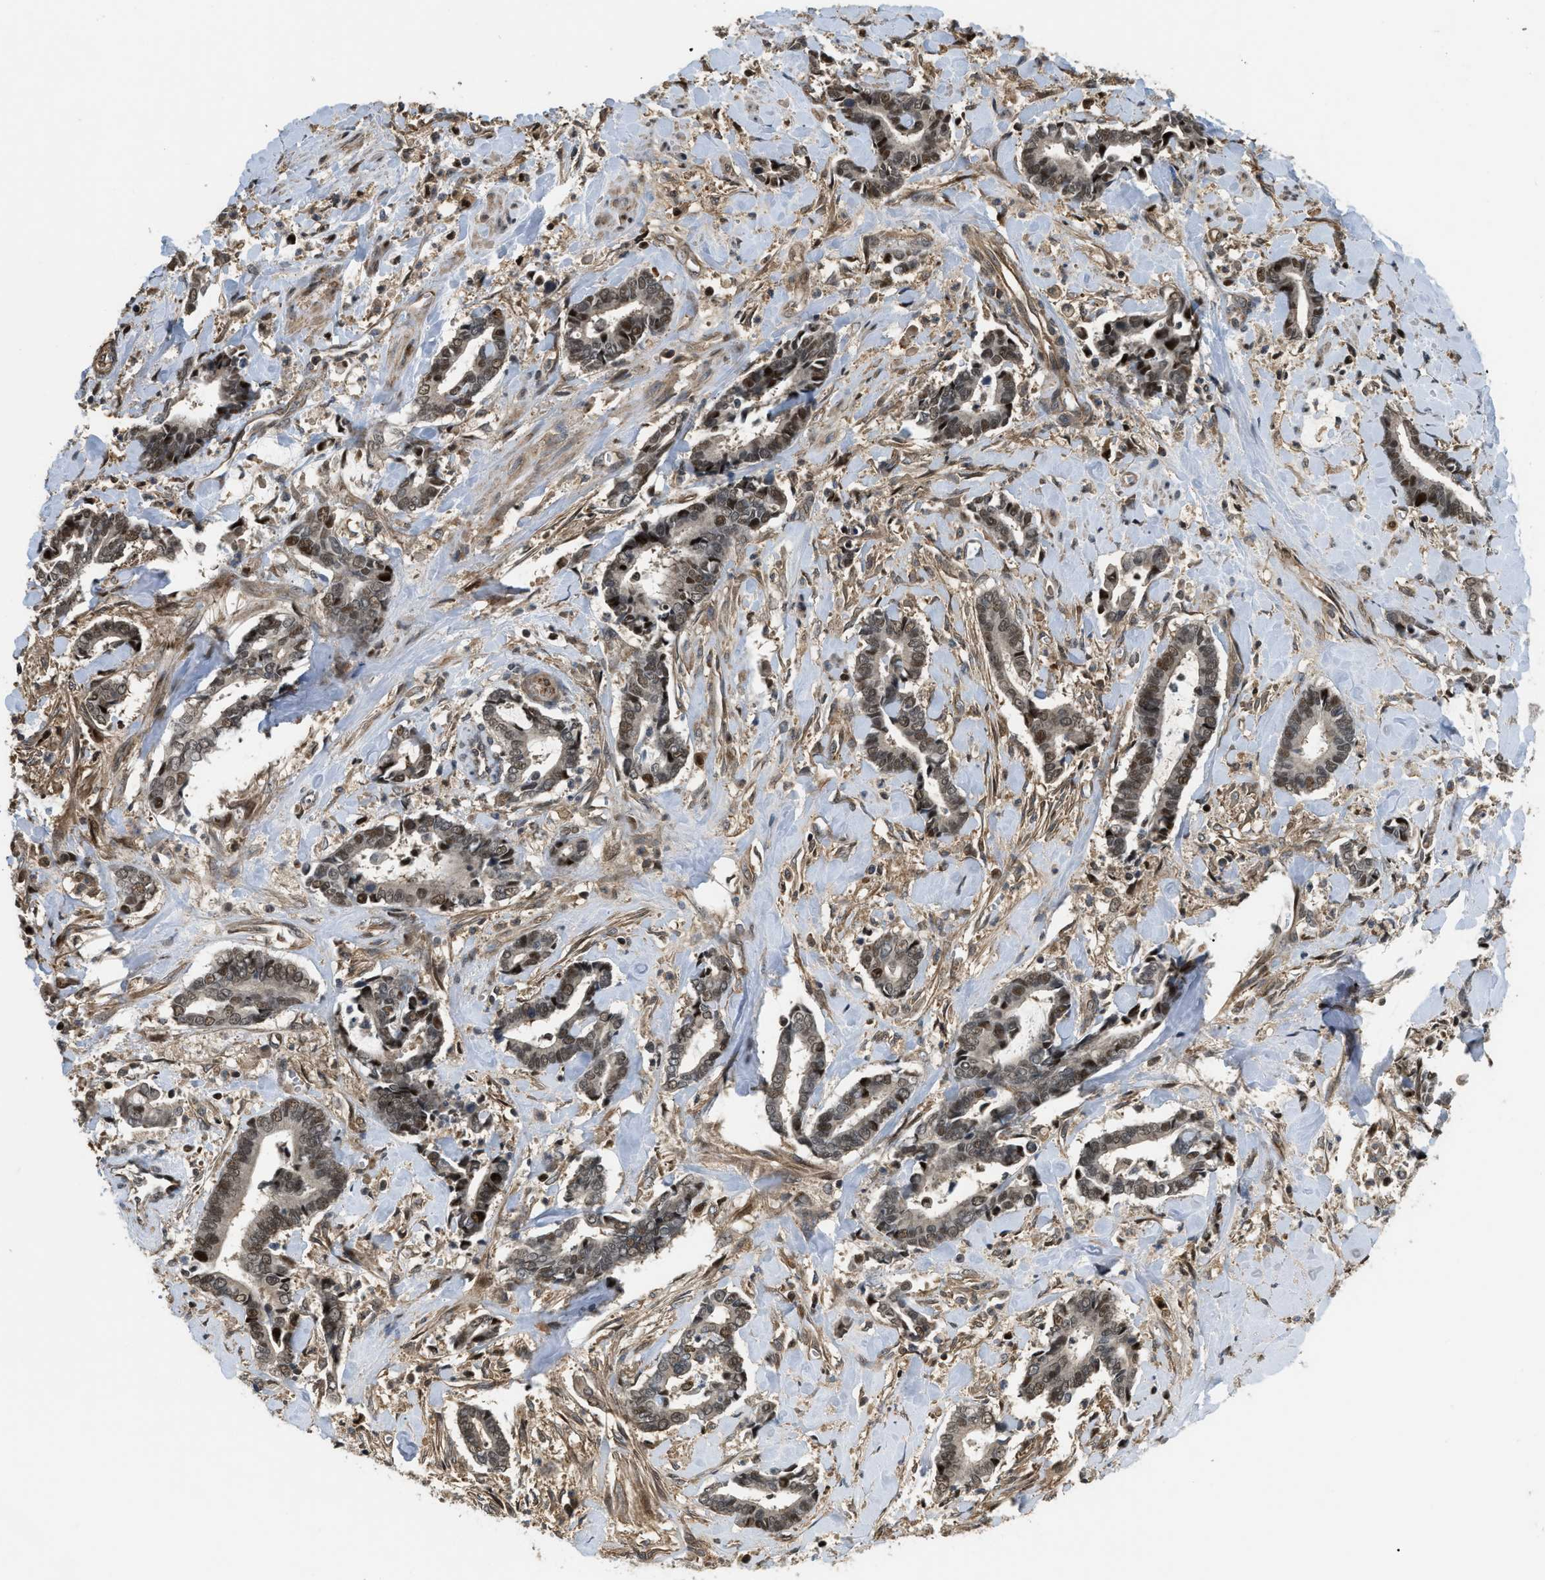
{"staining": {"intensity": "moderate", "quantity": "25%-75%", "location": "nuclear"}, "tissue": "cervical cancer", "cell_type": "Tumor cells", "image_type": "cancer", "snomed": [{"axis": "morphology", "description": "Adenocarcinoma, NOS"}, {"axis": "topography", "description": "Cervix"}], "caption": "Protein analysis of cervical cancer (adenocarcinoma) tissue shows moderate nuclear expression in approximately 25%-75% of tumor cells.", "gene": "LTA4H", "patient": {"sex": "female", "age": 44}}